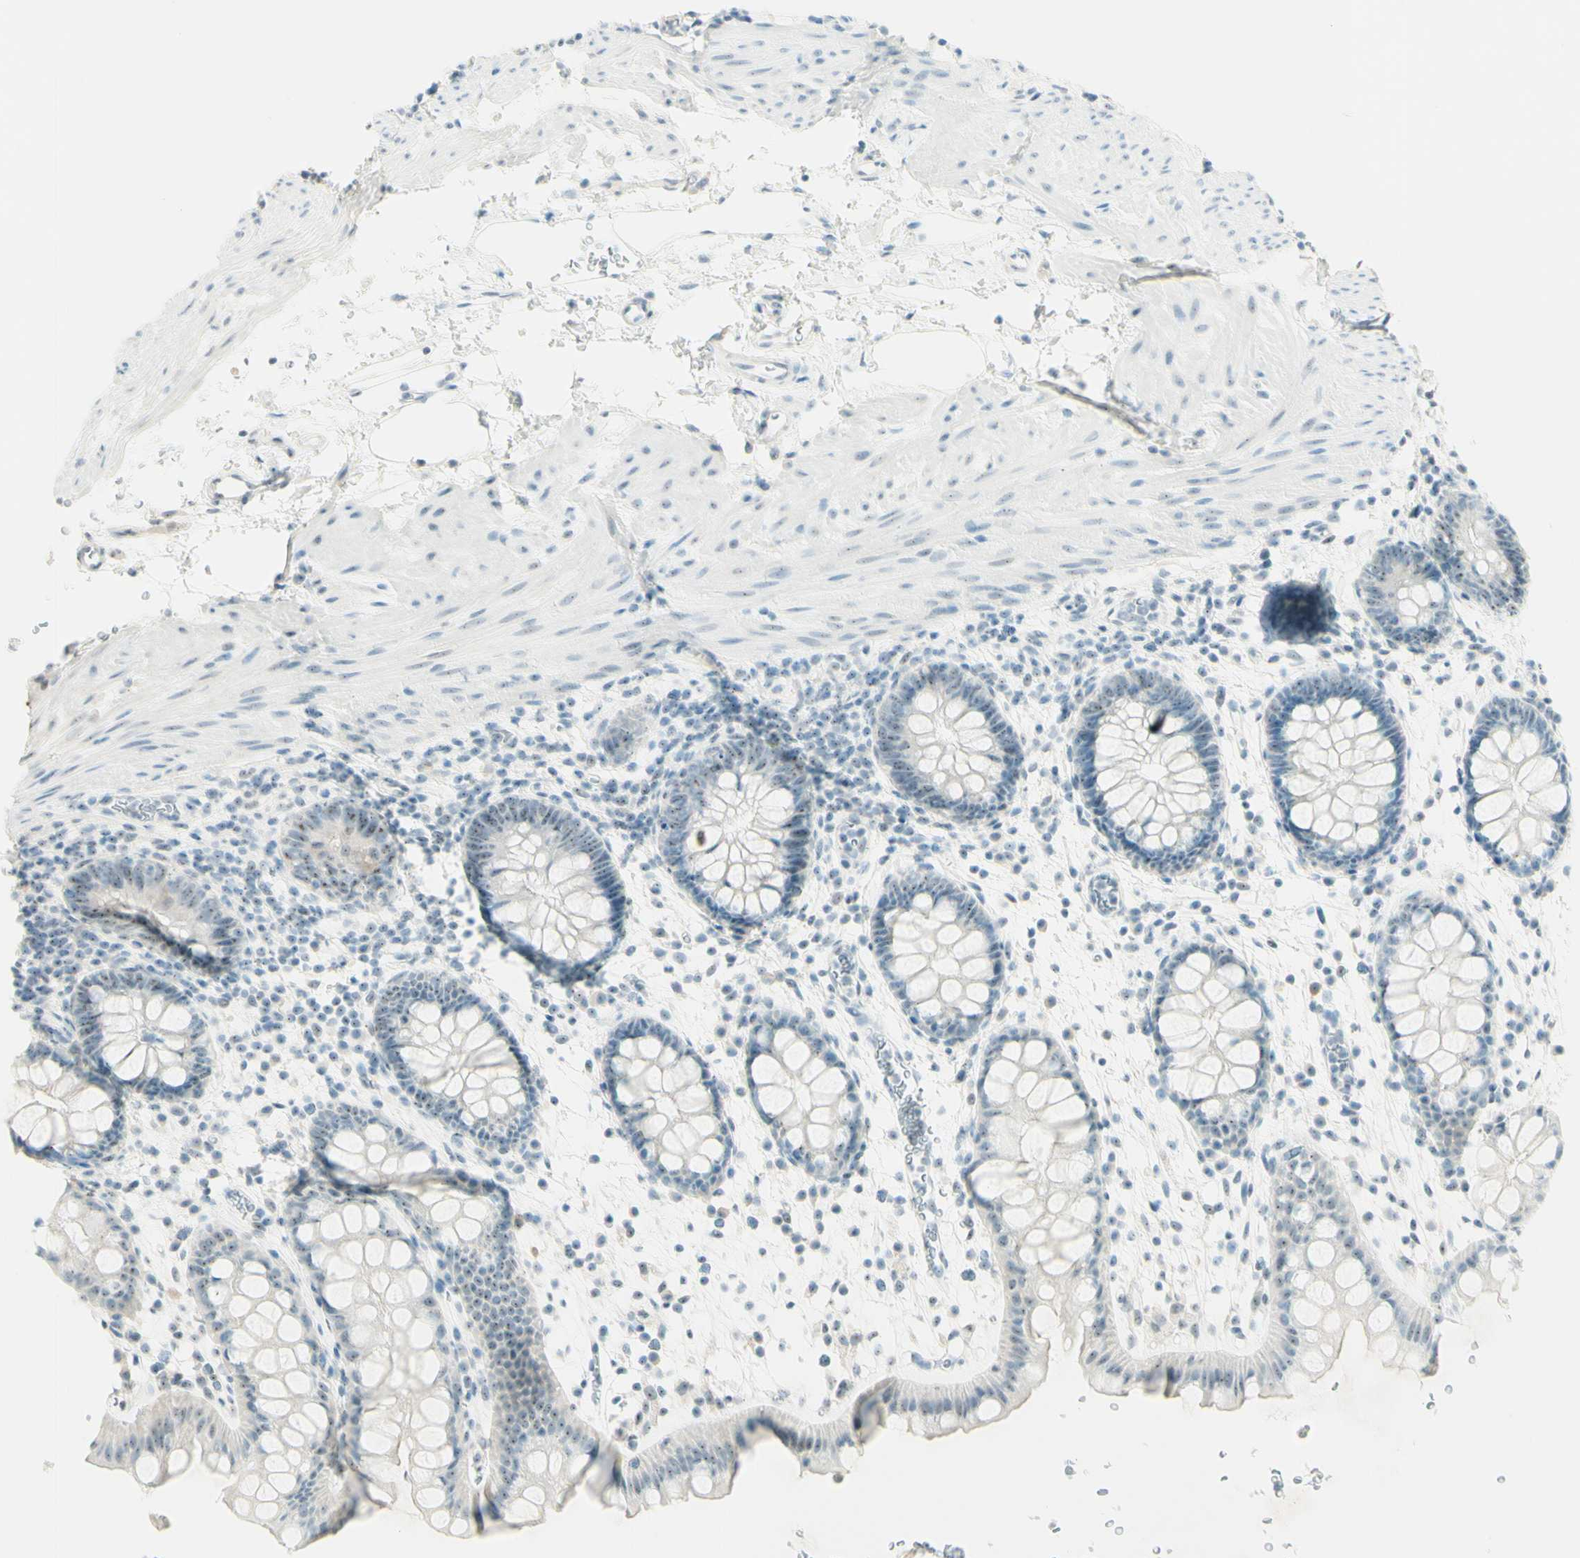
{"staining": {"intensity": "weak", "quantity": "25%-75%", "location": "nuclear"}, "tissue": "rectum", "cell_type": "Glandular cells", "image_type": "normal", "snomed": [{"axis": "morphology", "description": "Normal tissue, NOS"}, {"axis": "topography", "description": "Rectum"}], "caption": "Rectum stained with DAB (3,3'-diaminobenzidine) IHC shows low levels of weak nuclear staining in approximately 25%-75% of glandular cells.", "gene": "FMR1NB", "patient": {"sex": "female", "age": 24}}